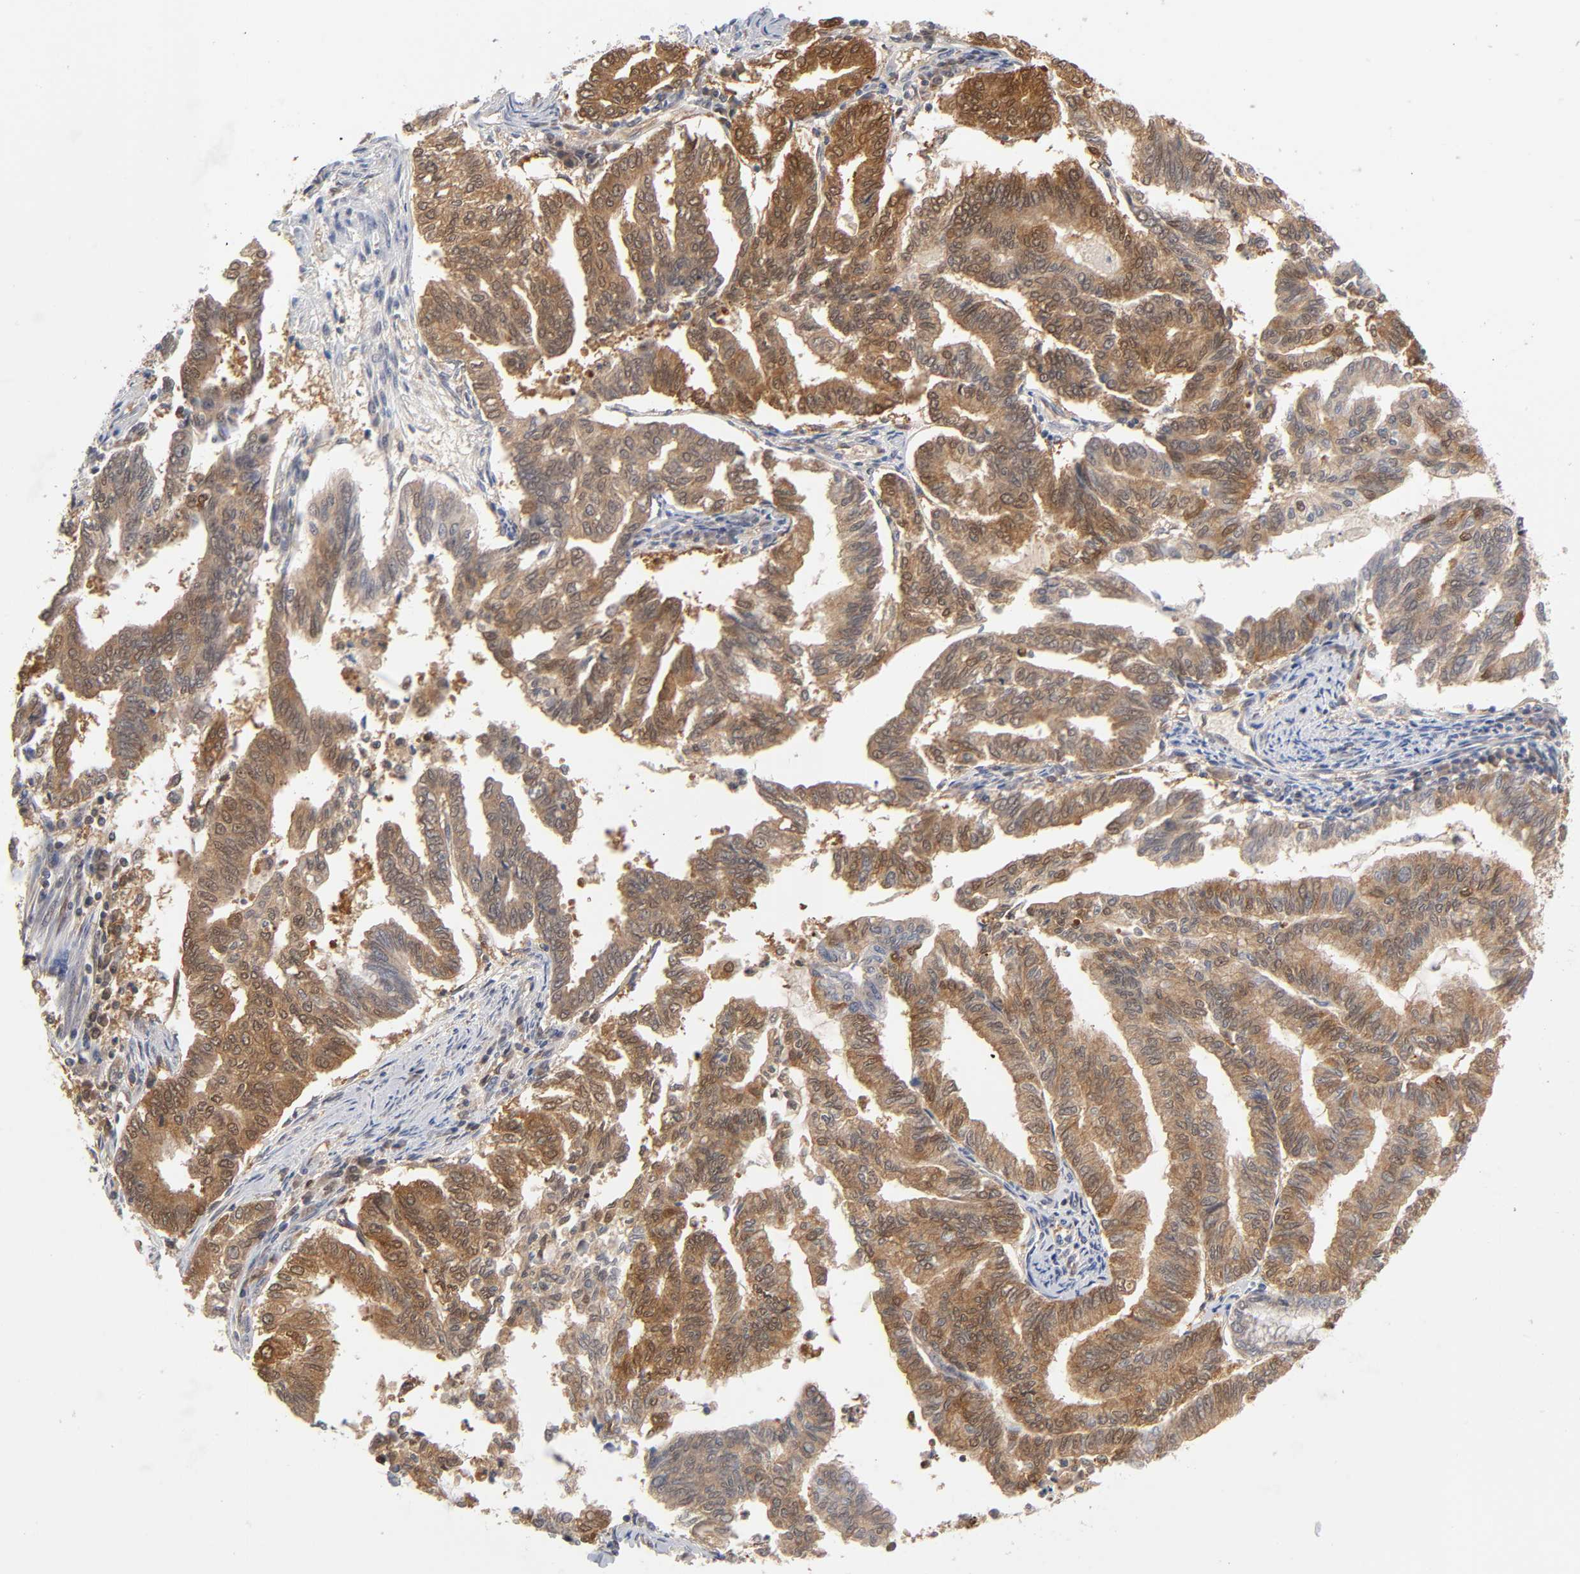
{"staining": {"intensity": "strong", "quantity": ">75%", "location": "cytoplasmic/membranous"}, "tissue": "endometrial cancer", "cell_type": "Tumor cells", "image_type": "cancer", "snomed": [{"axis": "morphology", "description": "Adenocarcinoma, NOS"}, {"axis": "topography", "description": "Endometrium"}], "caption": "Protein analysis of endometrial cancer tissue exhibits strong cytoplasmic/membranous expression in approximately >75% of tumor cells.", "gene": "DFFB", "patient": {"sex": "female", "age": 79}}